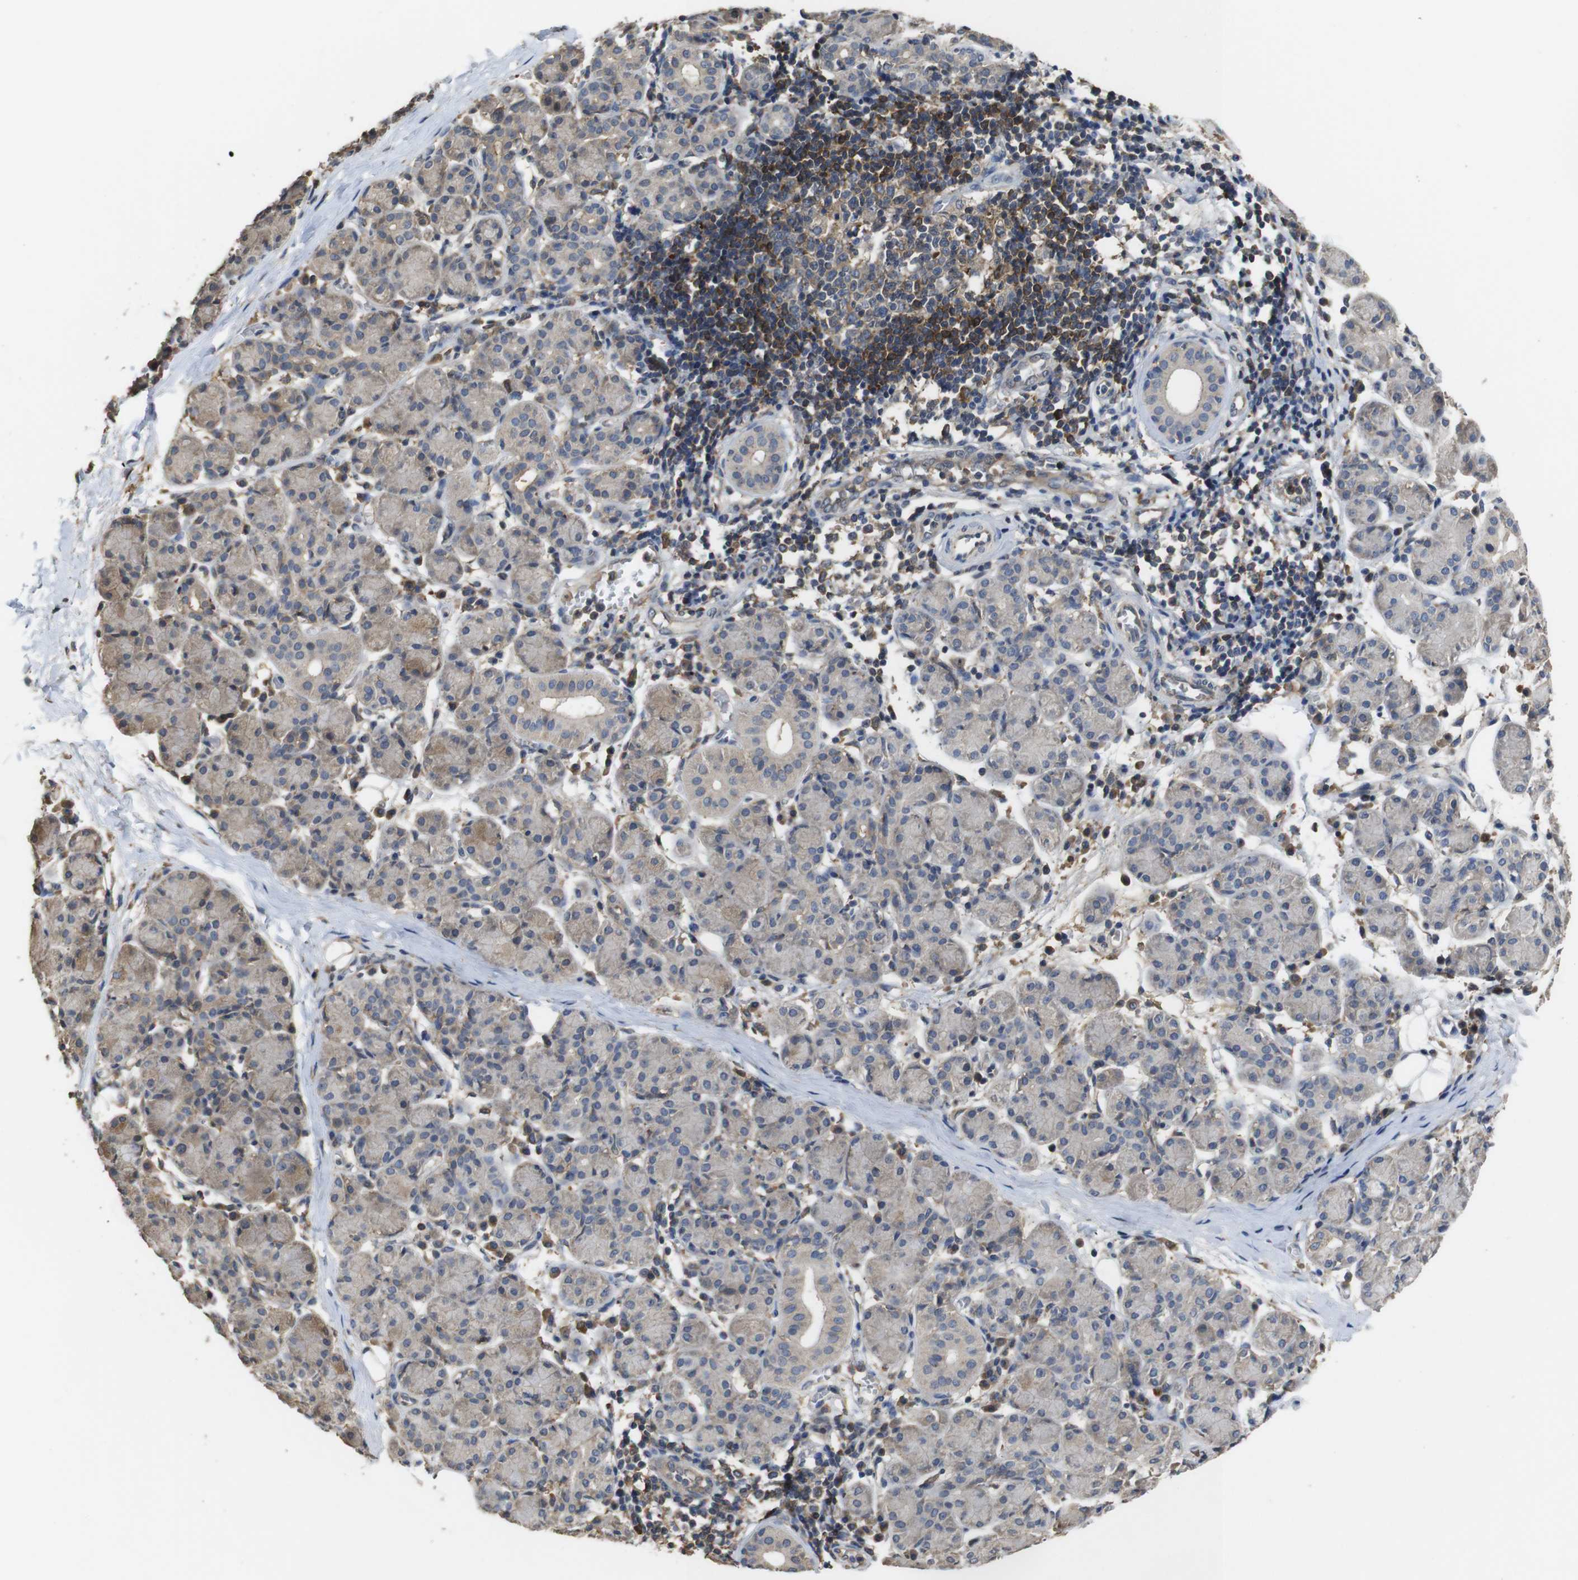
{"staining": {"intensity": "moderate", "quantity": "25%-75%", "location": "cytoplasmic/membranous"}, "tissue": "salivary gland", "cell_type": "Glandular cells", "image_type": "normal", "snomed": [{"axis": "morphology", "description": "Normal tissue, NOS"}, {"axis": "morphology", "description": "Inflammation, NOS"}, {"axis": "topography", "description": "Lymph node"}, {"axis": "topography", "description": "Salivary gland"}], "caption": "High-power microscopy captured an IHC micrograph of unremarkable salivary gland, revealing moderate cytoplasmic/membranous staining in about 25%-75% of glandular cells. The staining was performed using DAB to visualize the protein expression in brown, while the nuclei were stained in blue with hematoxylin (Magnification: 20x).", "gene": "ARHGAP24", "patient": {"sex": "male", "age": 3}}